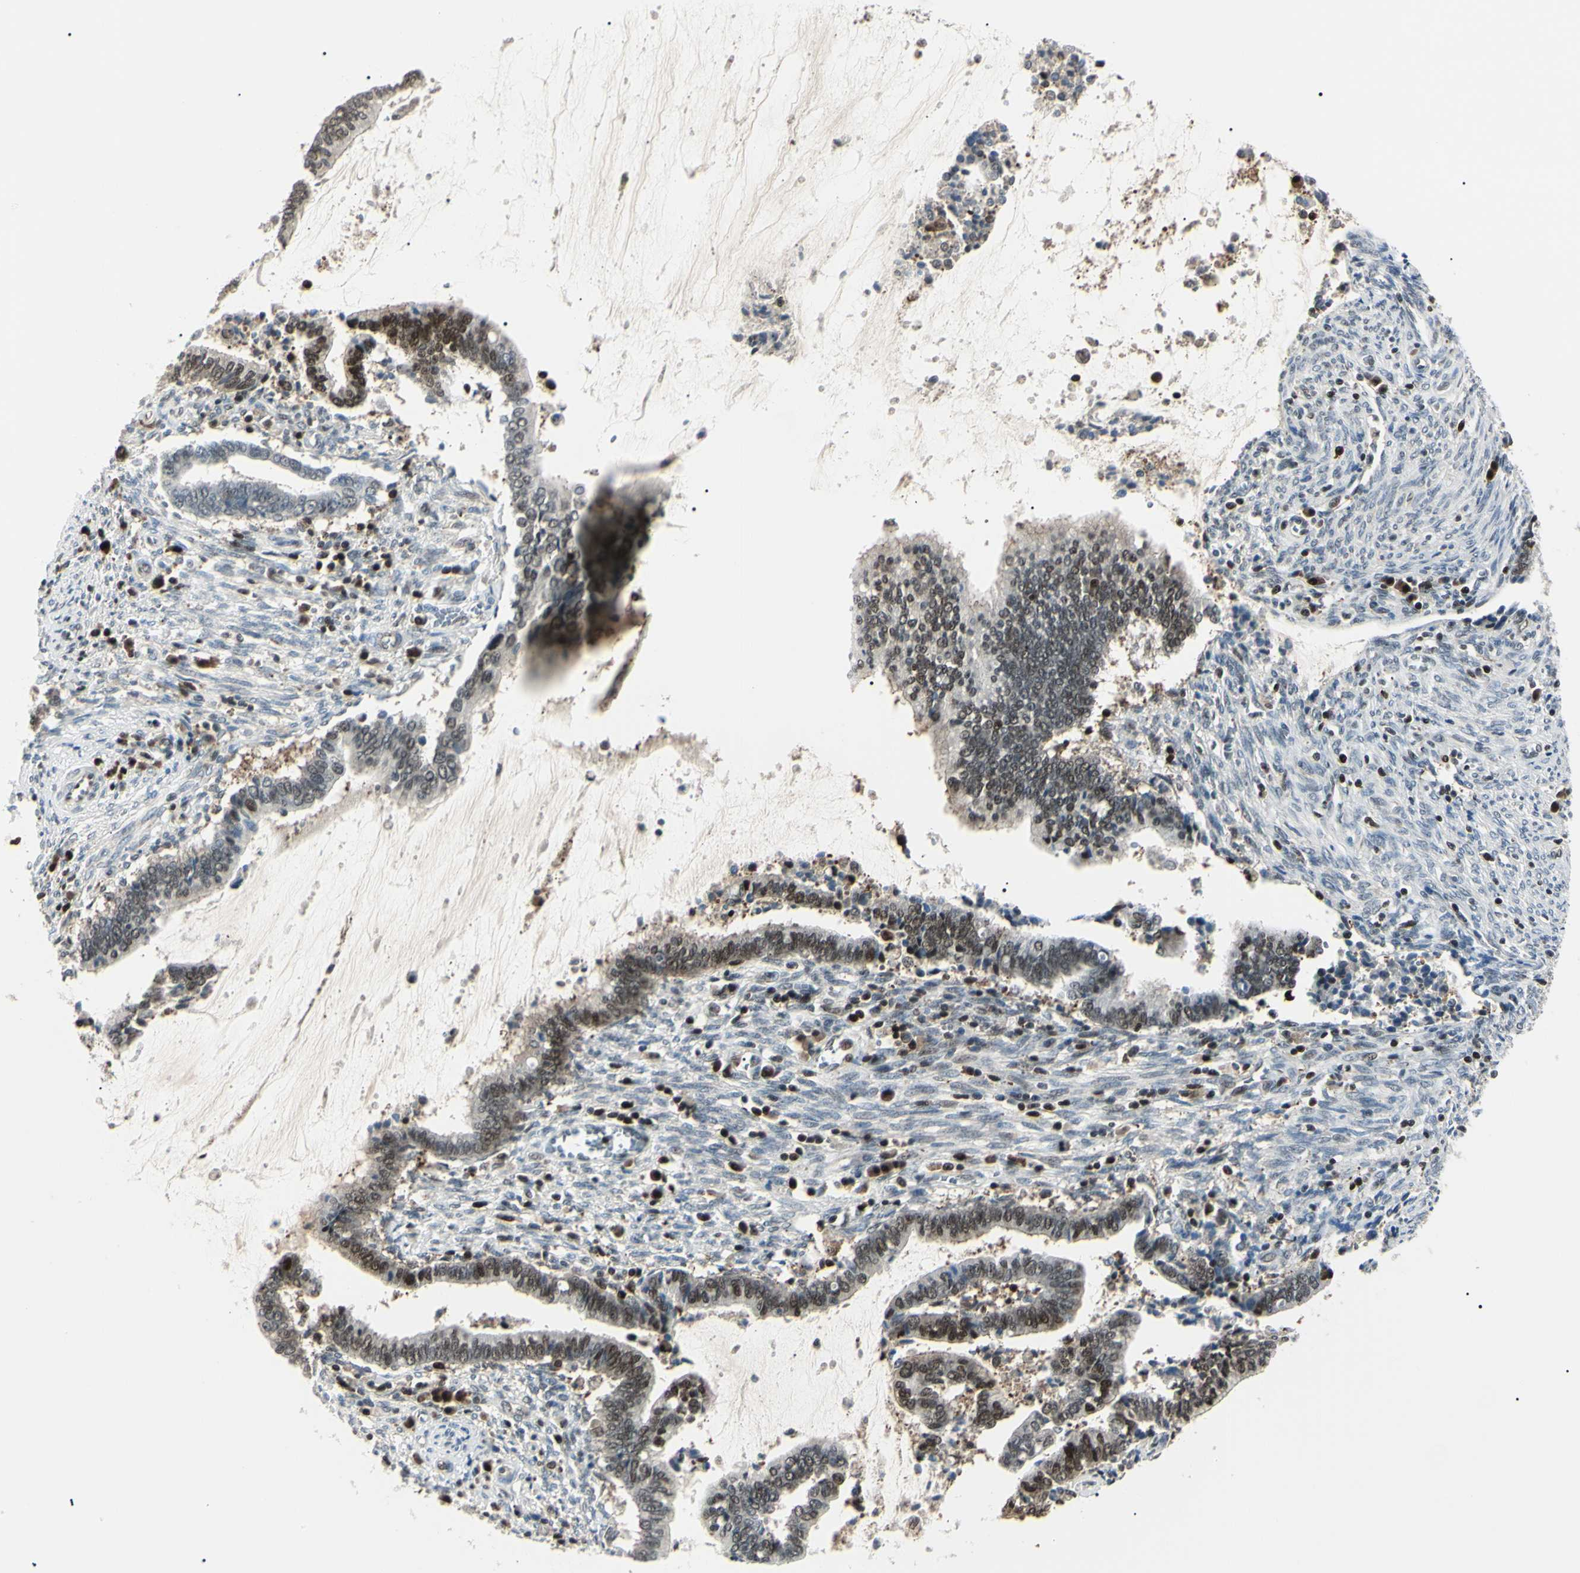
{"staining": {"intensity": "moderate", "quantity": "<25%", "location": "nuclear"}, "tissue": "cervical cancer", "cell_type": "Tumor cells", "image_type": "cancer", "snomed": [{"axis": "morphology", "description": "Adenocarcinoma, NOS"}, {"axis": "topography", "description": "Cervix"}], "caption": "A high-resolution image shows IHC staining of cervical cancer (adenocarcinoma), which displays moderate nuclear staining in approximately <25% of tumor cells. (brown staining indicates protein expression, while blue staining denotes nuclei).", "gene": "PGK1", "patient": {"sex": "female", "age": 44}}